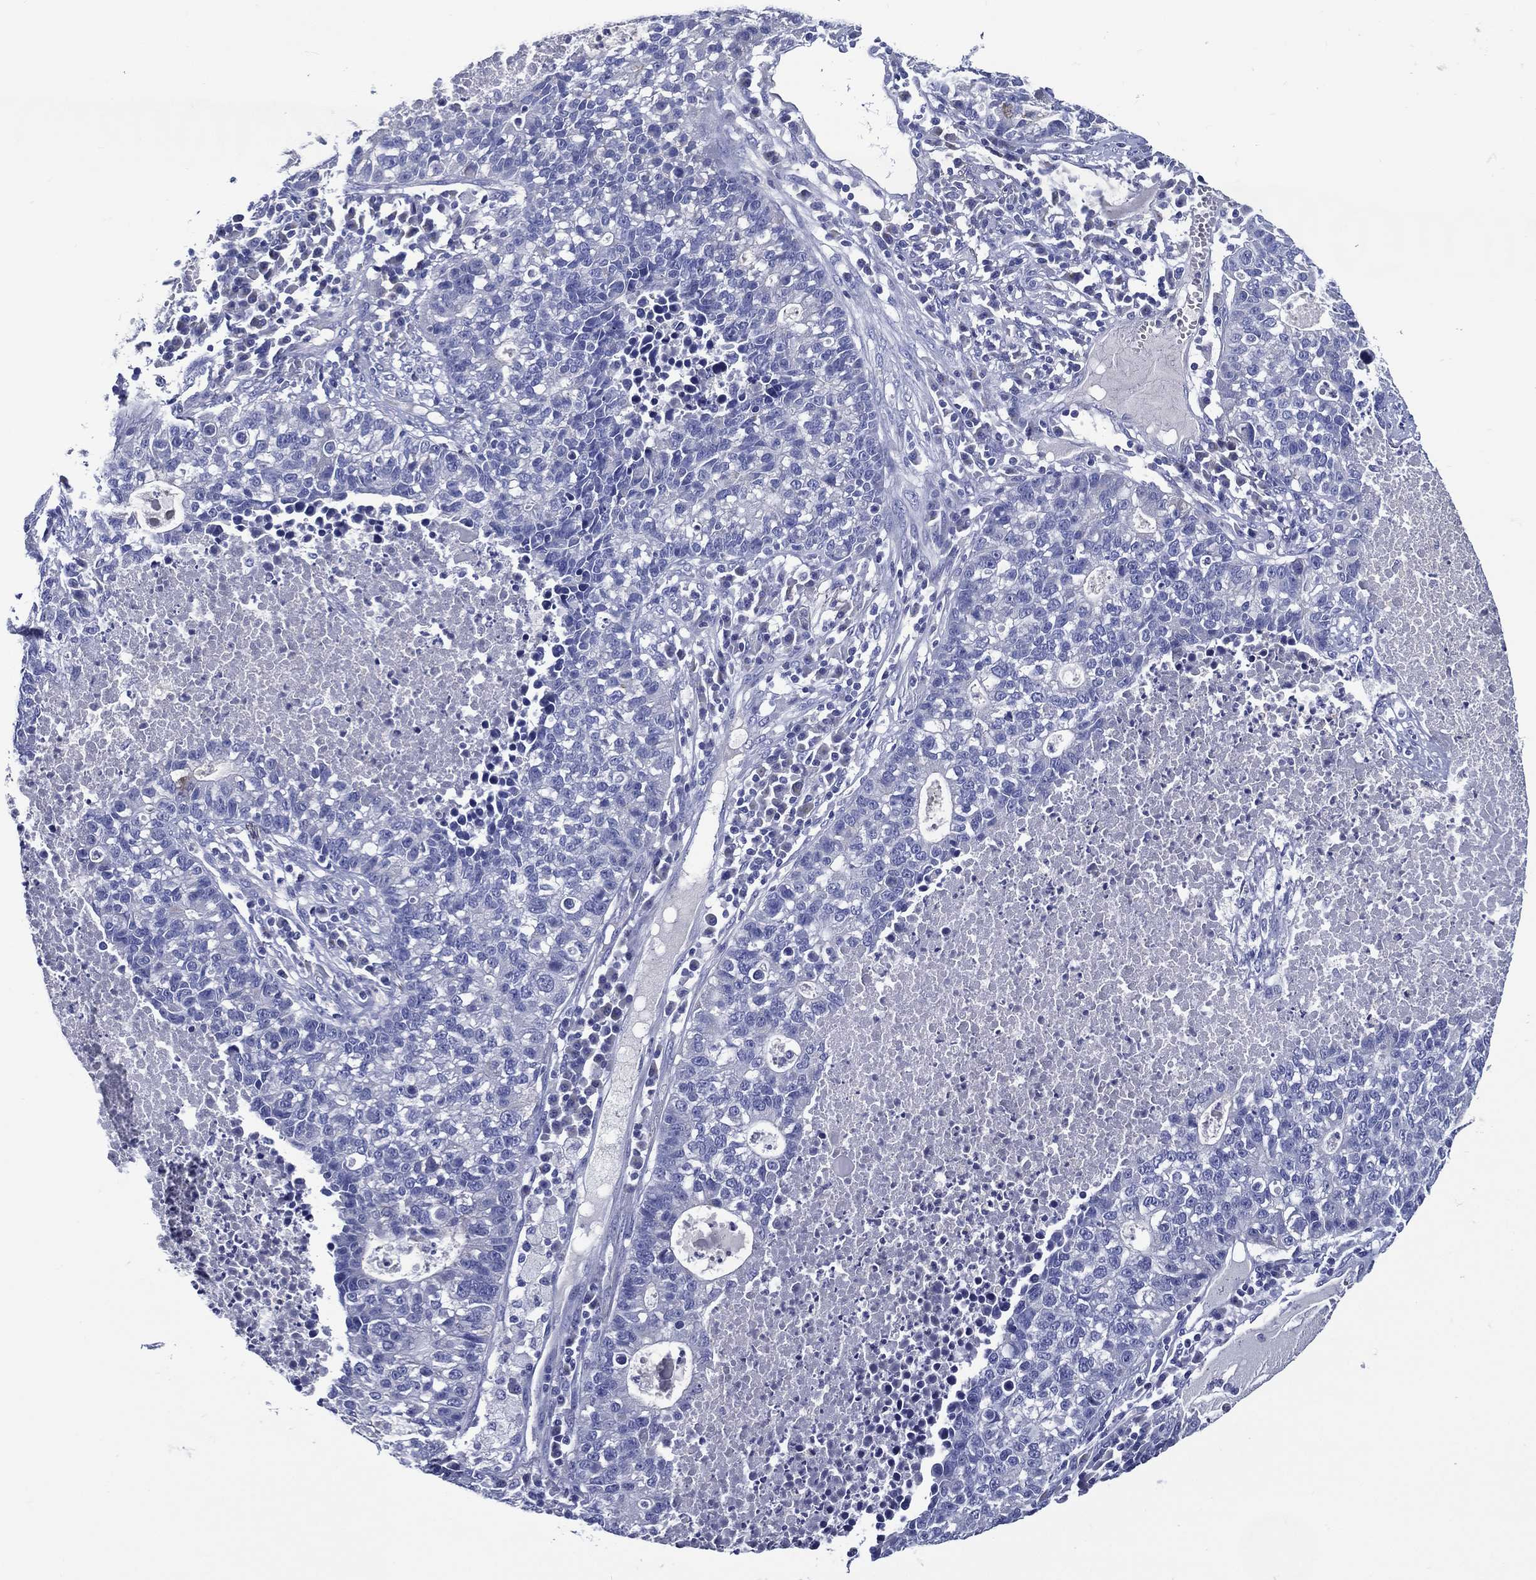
{"staining": {"intensity": "negative", "quantity": "none", "location": "none"}, "tissue": "lung cancer", "cell_type": "Tumor cells", "image_type": "cancer", "snomed": [{"axis": "morphology", "description": "Adenocarcinoma, NOS"}, {"axis": "topography", "description": "Lung"}], "caption": "Immunohistochemistry micrograph of adenocarcinoma (lung) stained for a protein (brown), which reveals no staining in tumor cells.", "gene": "ACE2", "patient": {"sex": "male", "age": 57}}